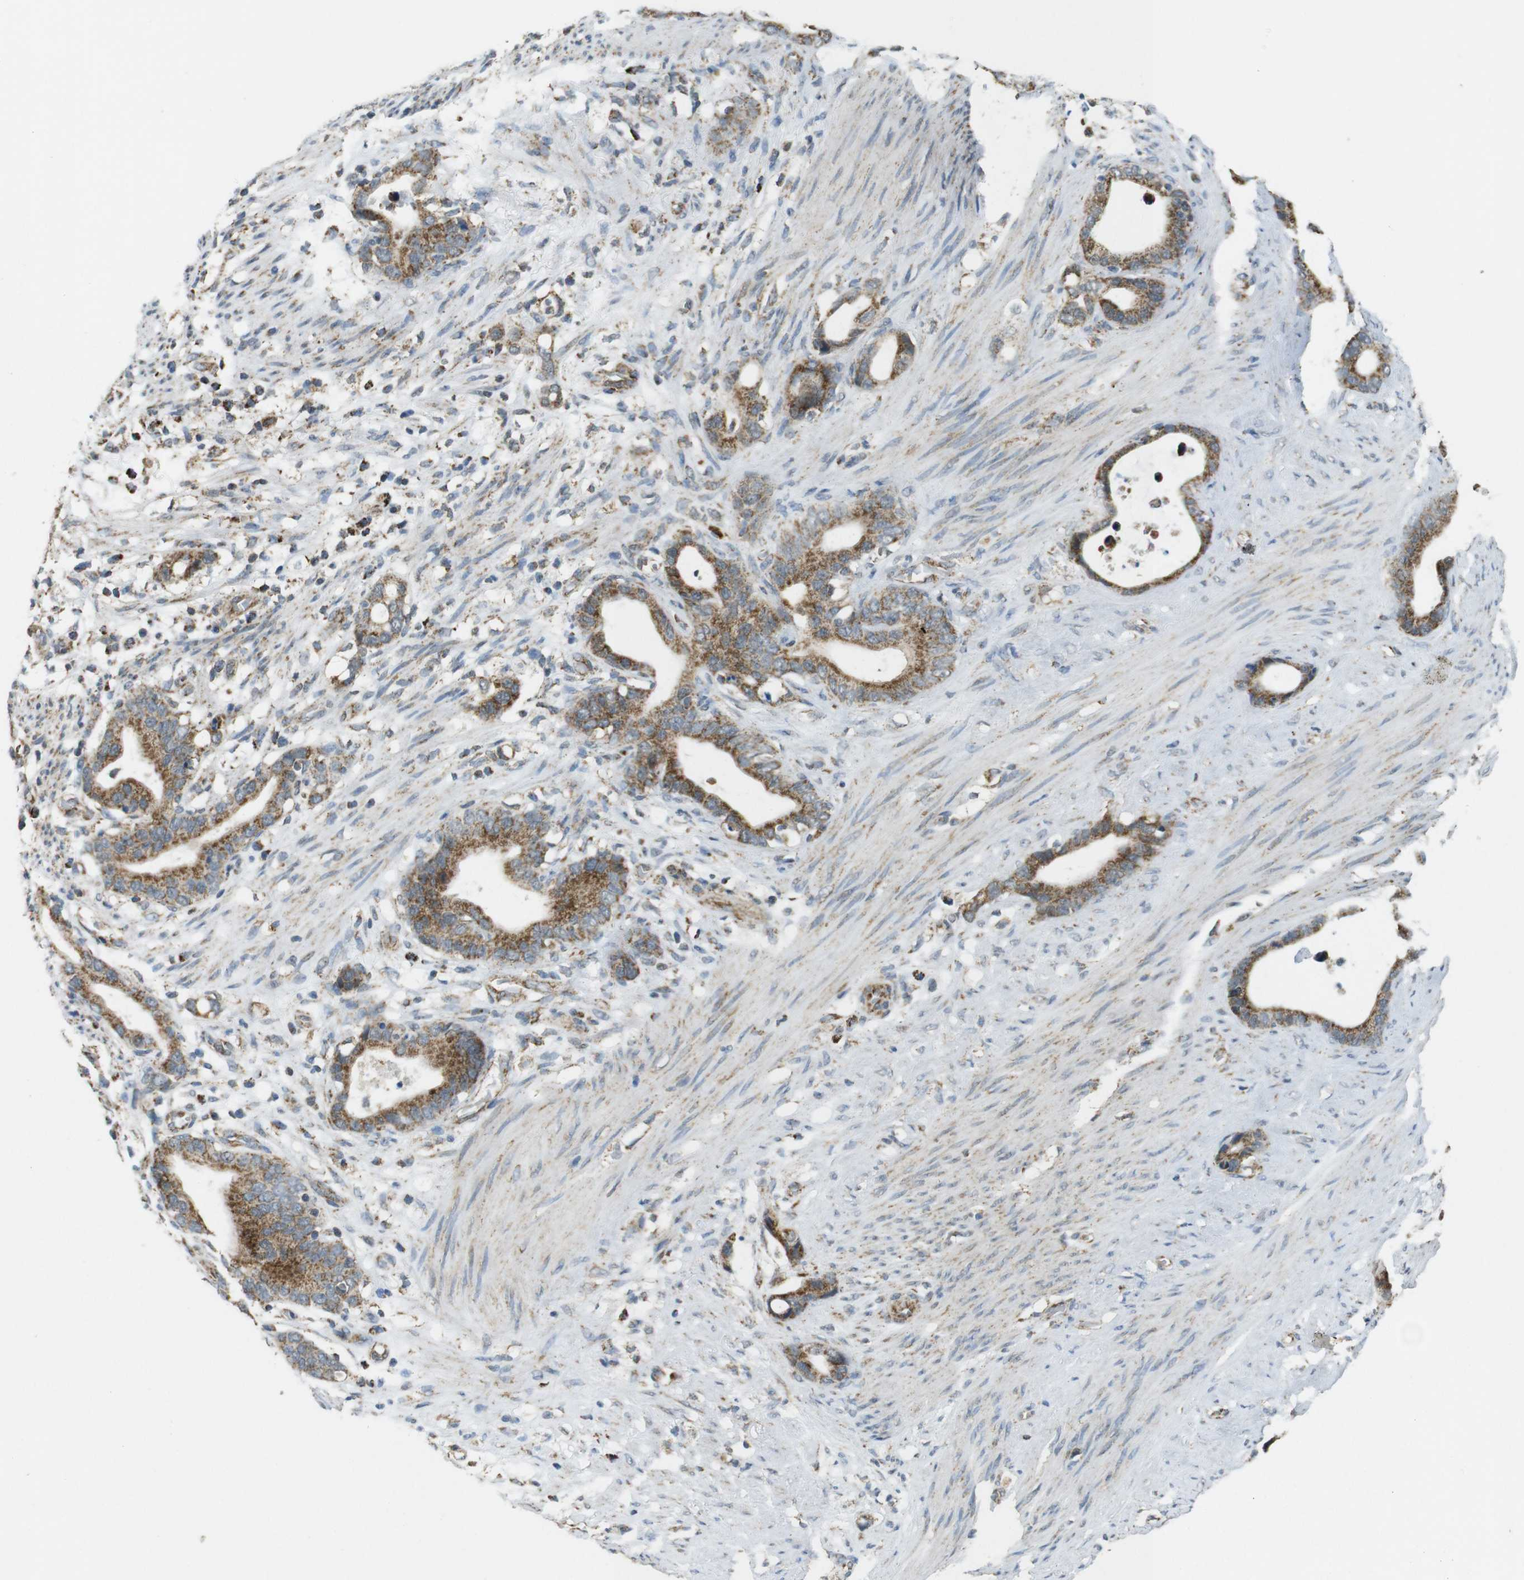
{"staining": {"intensity": "moderate", "quantity": ">75%", "location": "cytoplasmic/membranous"}, "tissue": "stomach cancer", "cell_type": "Tumor cells", "image_type": "cancer", "snomed": [{"axis": "morphology", "description": "Adenocarcinoma, NOS"}, {"axis": "topography", "description": "Stomach"}], "caption": "The micrograph exhibits staining of adenocarcinoma (stomach), revealing moderate cytoplasmic/membranous protein positivity (brown color) within tumor cells. The staining was performed using DAB (3,3'-diaminobenzidine) to visualize the protein expression in brown, while the nuclei were stained in blue with hematoxylin (Magnification: 20x).", "gene": "CALHM2", "patient": {"sex": "female", "age": 75}}